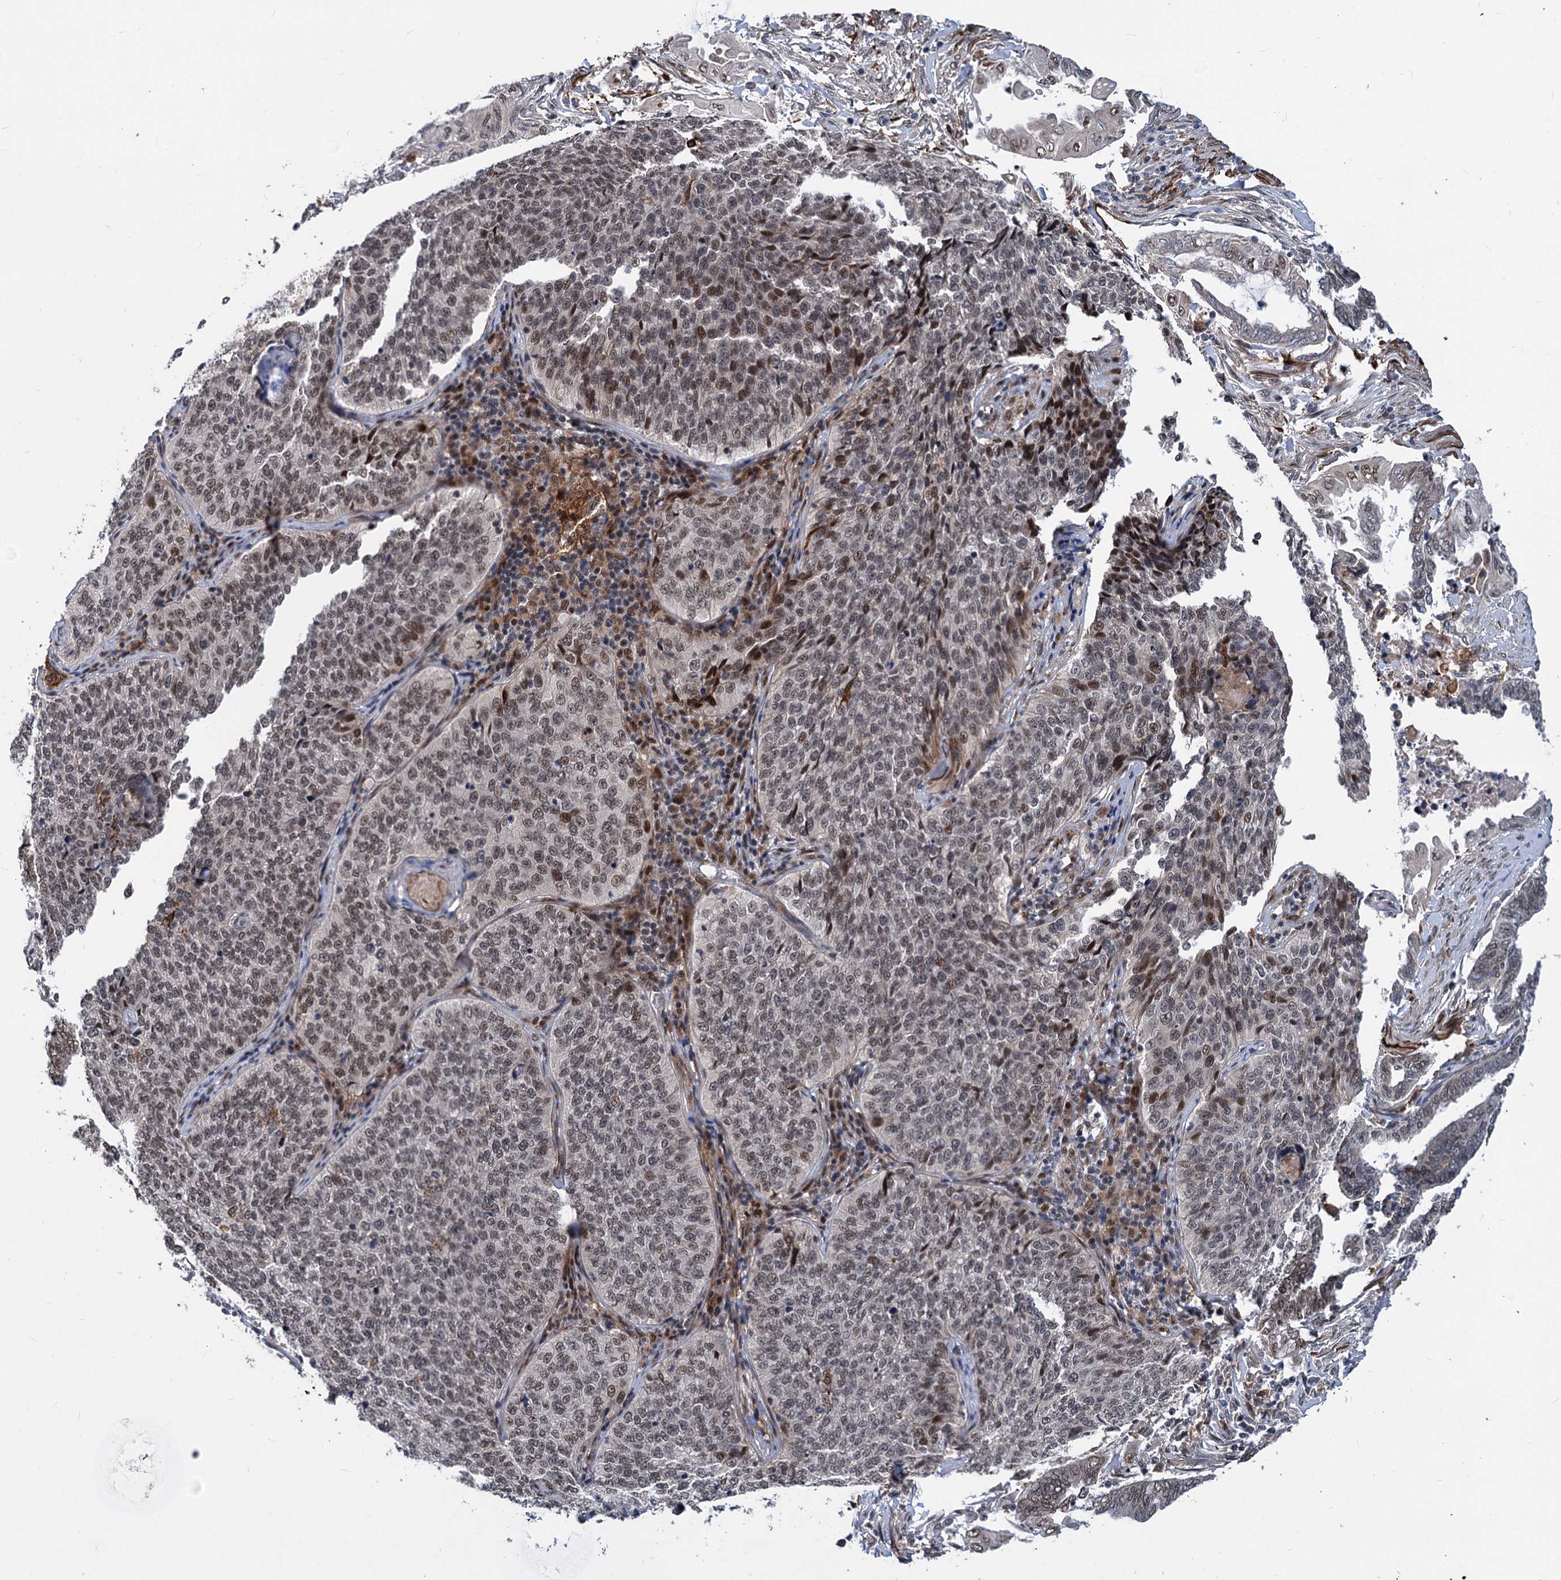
{"staining": {"intensity": "moderate", "quantity": "25%-75%", "location": "nuclear"}, "tissue": "cervical cancer", "cell_type": "Tumor cells", "image_type": "cancer", "snomed": [{"axis": "morphology", "description": "Squamous cell carcinoma, NOS"}, {"axis": "topography", "description": "Cervix"}], "caption": "A medium amount of moderate nuclear staining is identified in approximately 25%-75% of tumor cells in cervical squamous cell carcinoma tissue.", "gene": "PHF8", "patient": {"sex": "female", "age": 35}}